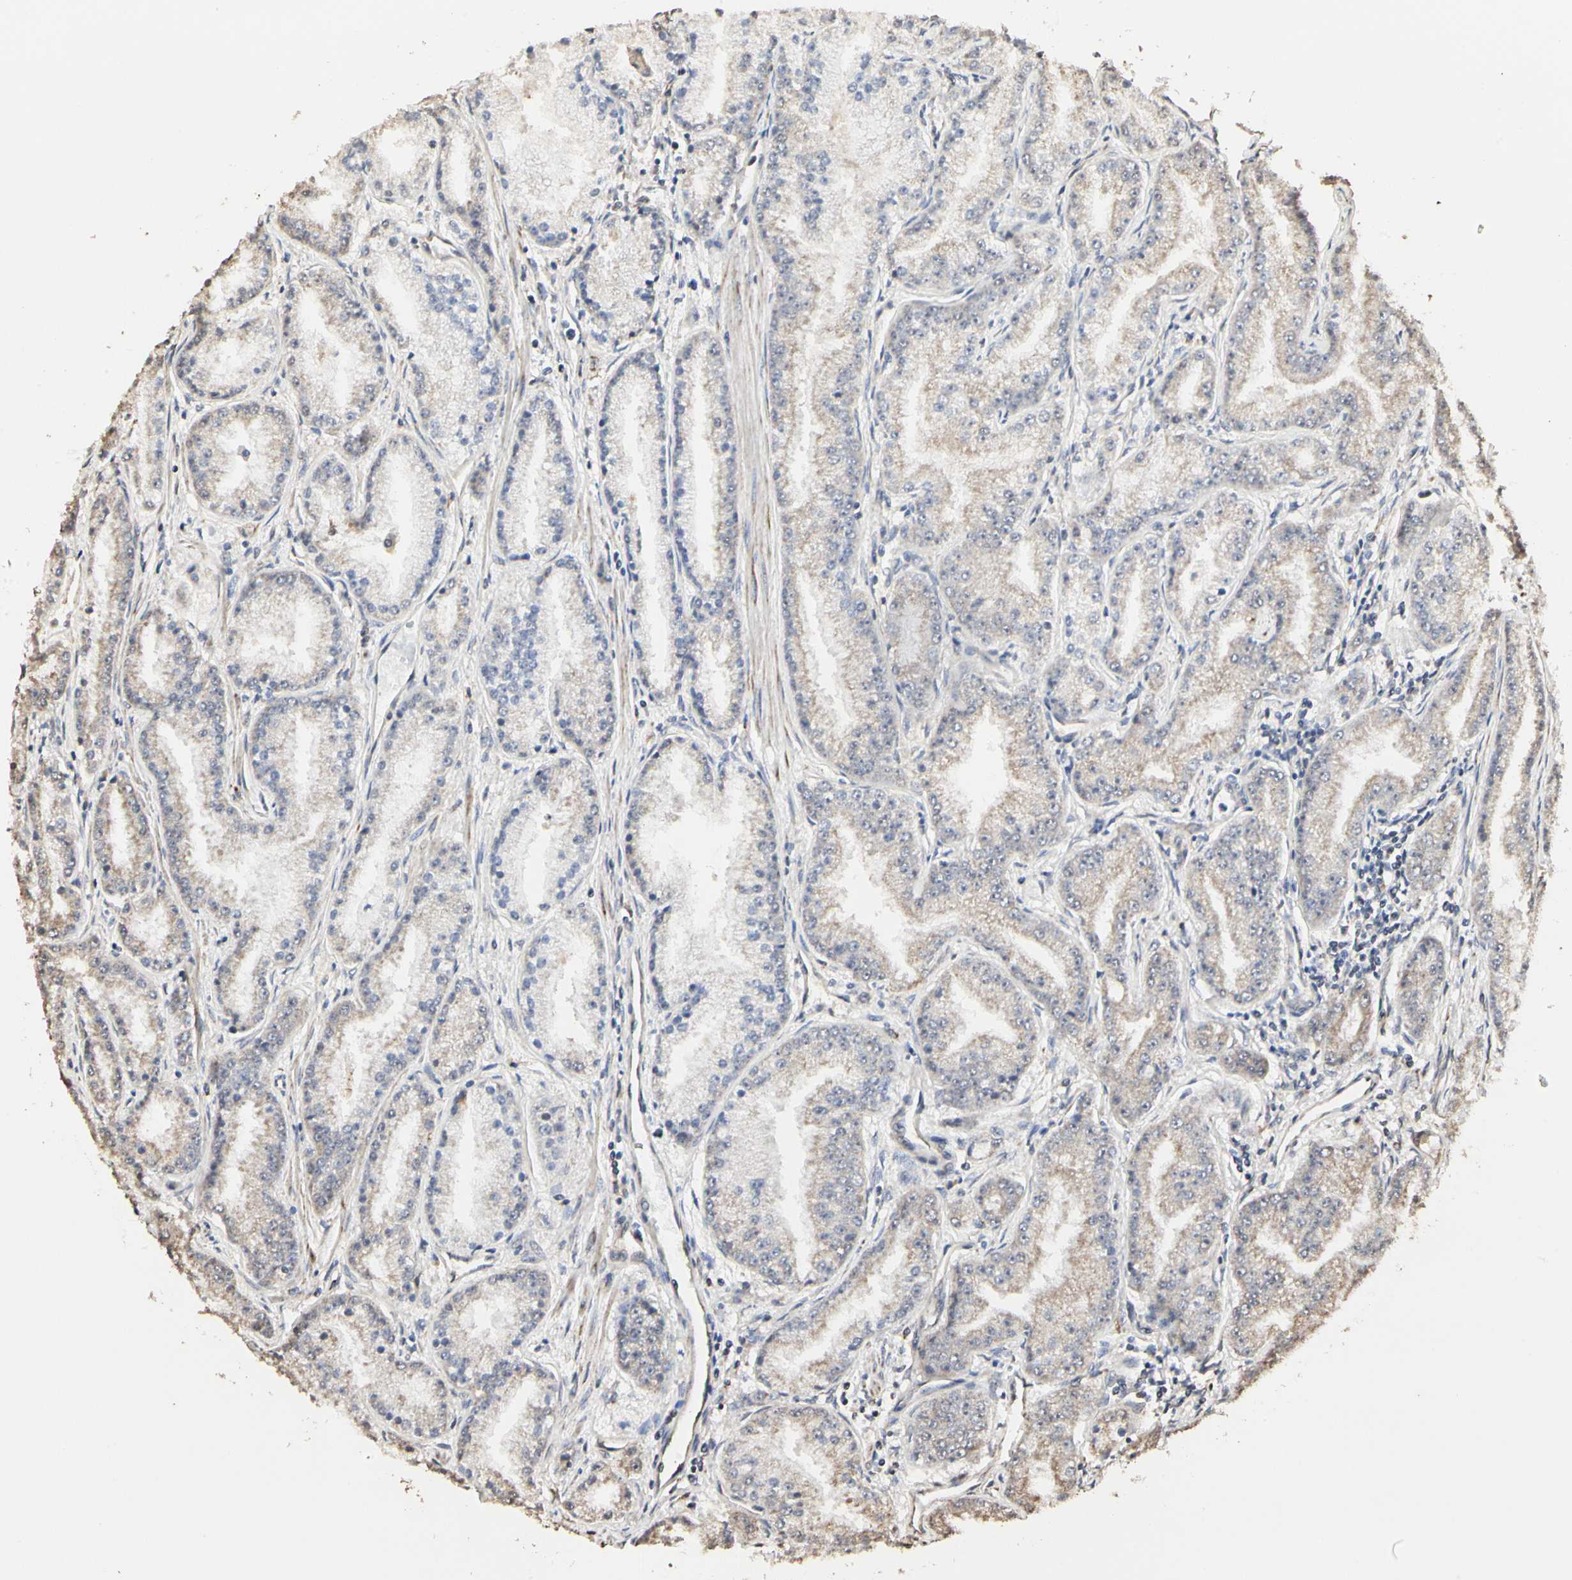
{"staining": {"intensity": "weak", "quantity": ">75%", "location": "cytoplasmic/membranous"}, "tissue": "prostate cancer", "cell_type": "Tumor cells", "image_type": "cancer", "snomed": [{"axis": "morphology", "description": "Adenocarcinoma, High grade"}, {"axis": "topography", "description": "Prostate"}], "caption": "A high-resolution histopathology image shows IHC staining of prostate high-grade adenocarcinoma, which exhibits weak cytoplasmic/membranous staining in approximately >75% of tumor cells. (DAB (3,3'-diaminobenzidine) = brown stain, brightfield microscopy at high magnification).", "gene": "TAOK1", "patient": {"sex": "male", "age": 61}}